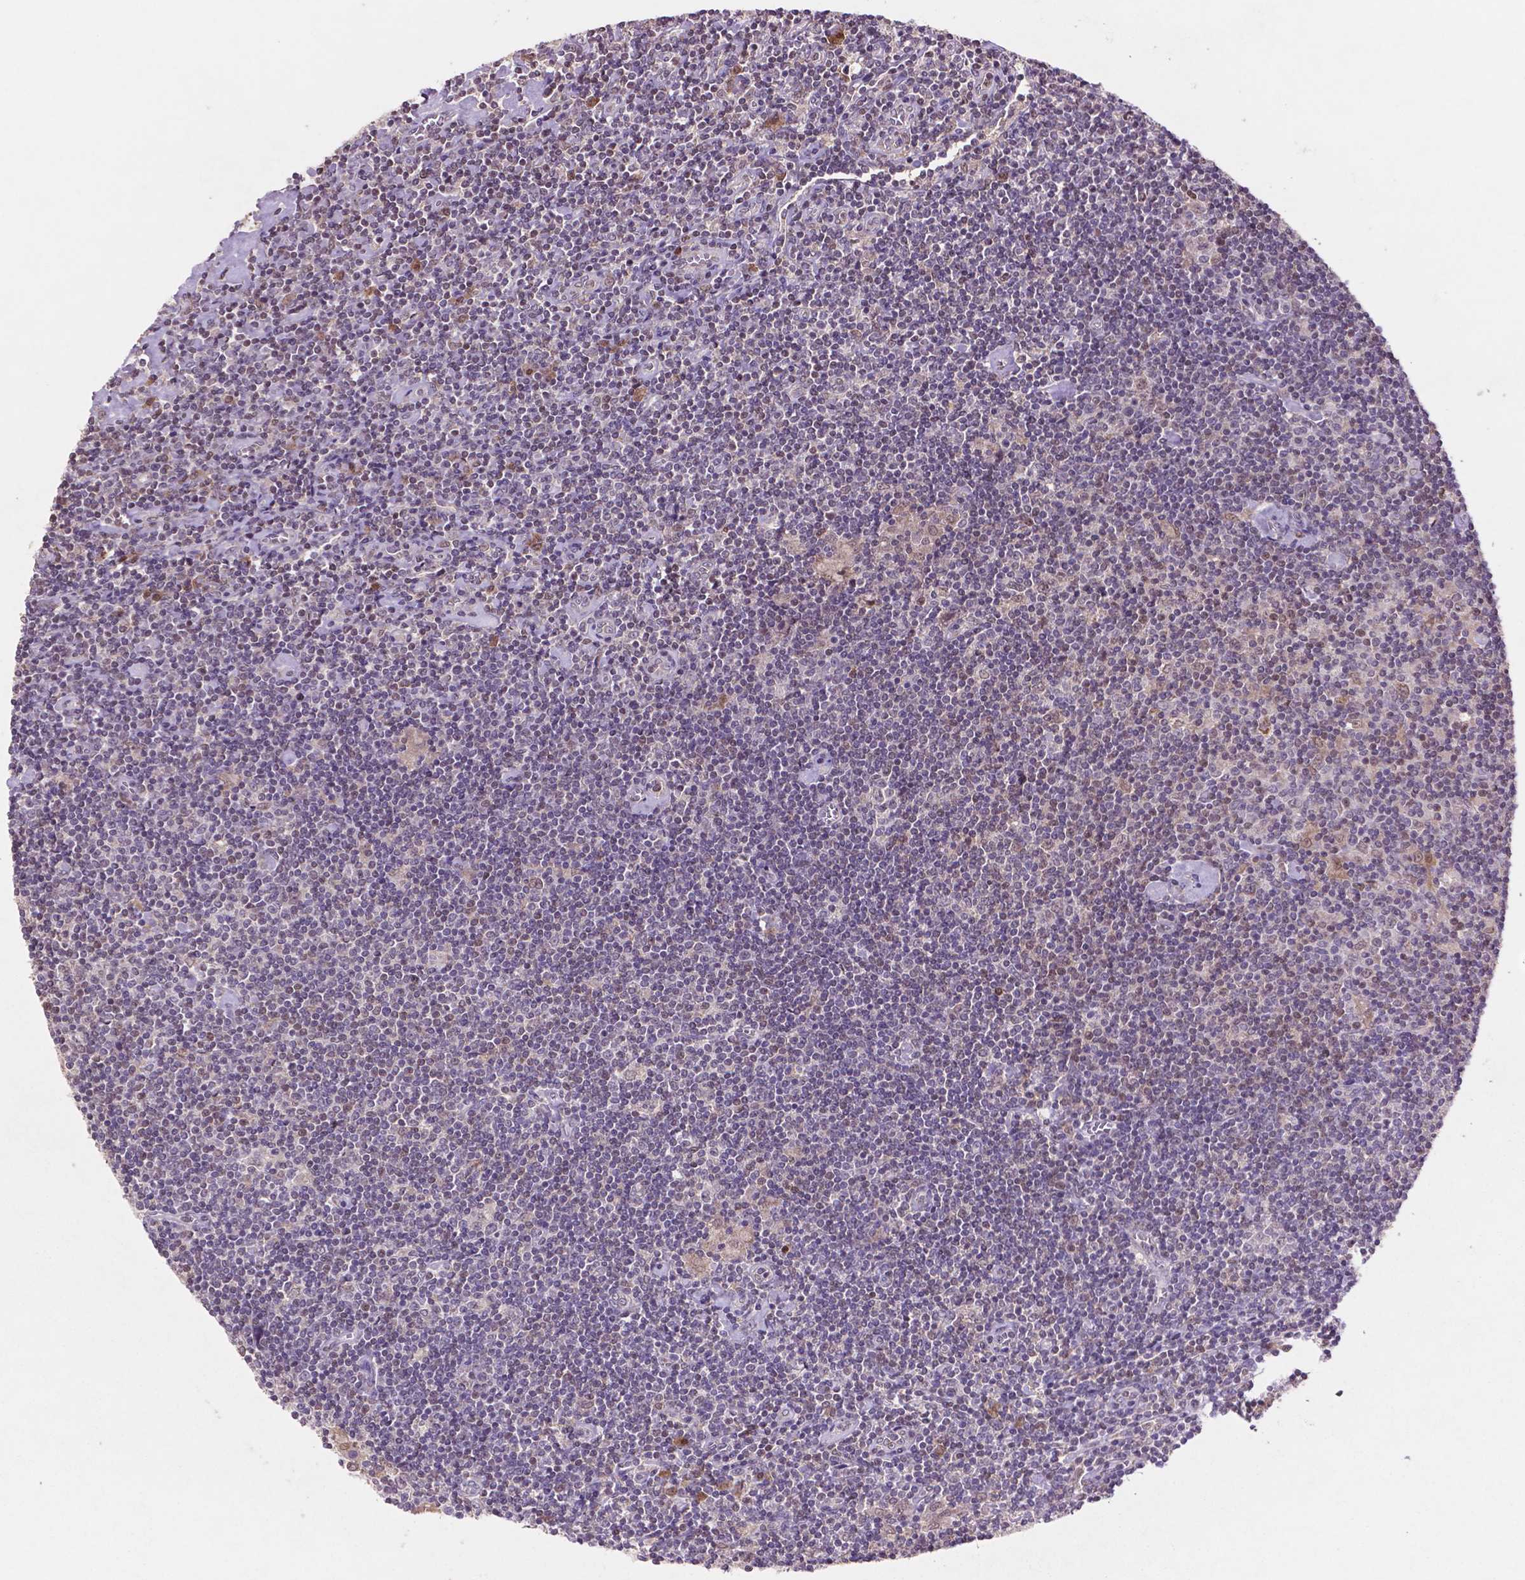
{"staining": {"intensity": "negative", "quantity": "none", "location": "none"}, "tissue": "lymphoma", "cell_type": "Tumor cells", "image_type": "cancer", "snomed": [{"axis": "morphology", "description": "Hodgkin's disease, NOS"}, {"axis": "topography", "description": "Lymph node"}], "caption": "Tumor cells show no significant positivity in lymphoma.", "gene": "GLRX", "patient": {"sex": "male", "age": 40}}